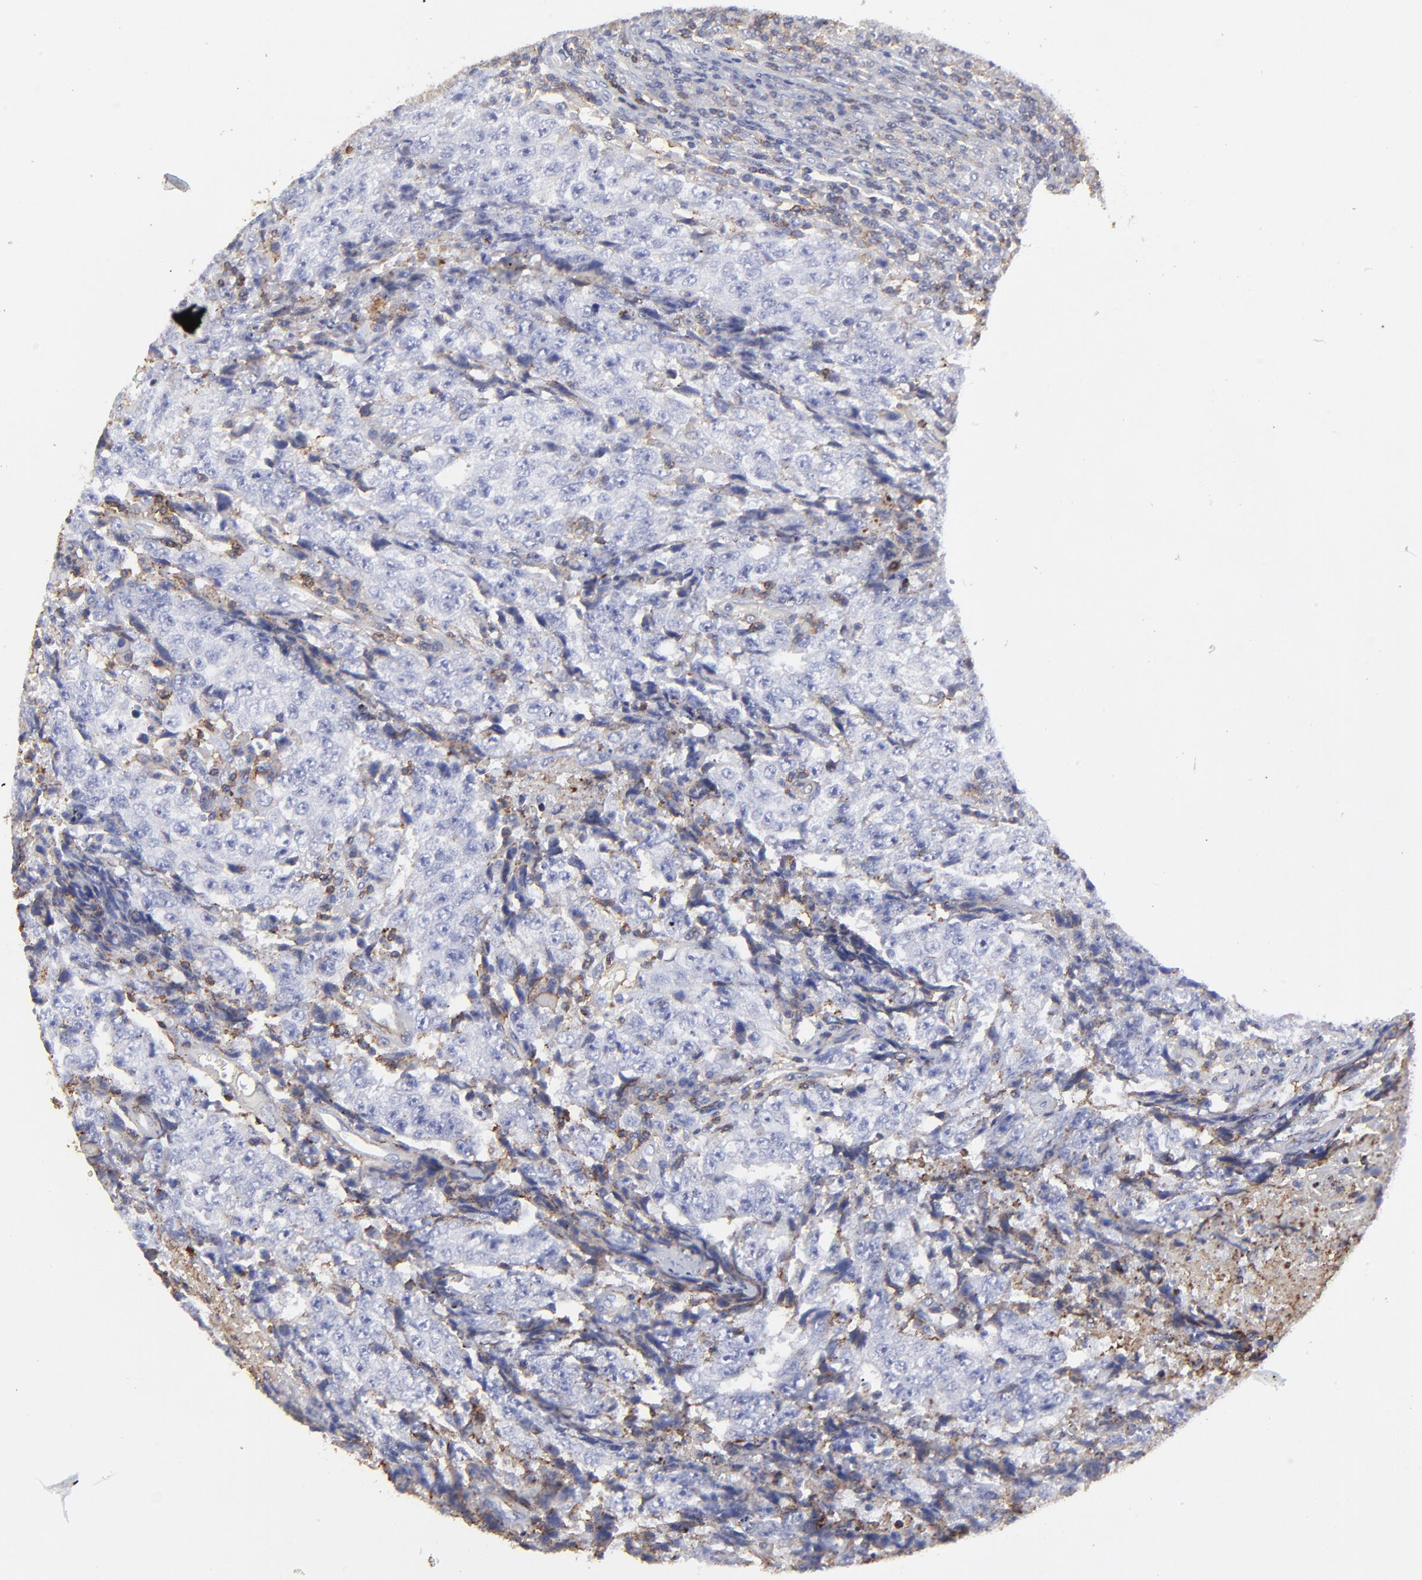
{"staining": {"intensity": "negative", "quantity": "none", "location": "none"}, "tissue": "testis cancer", "cell_type": "Tumor cells", "image_type": "cancer", "snomed": [{"axis": "morphology", "description": "Necrosis, NOS"}, {"axis": "morphology", "description": "Carcinoma, Embryonal, NOS"}, {"axis": "topography", "description": "Testis"}], "caption": "This histopathology image is of embryonal carcinoma (testis) stained with immunohistochemistry (IHC) to label a protein in brown with the nuclei are counter-stained blue. There is no expression in tumor cells.", "gene": "ANXA6", "patient": {"sex": "male", "age": 19}}